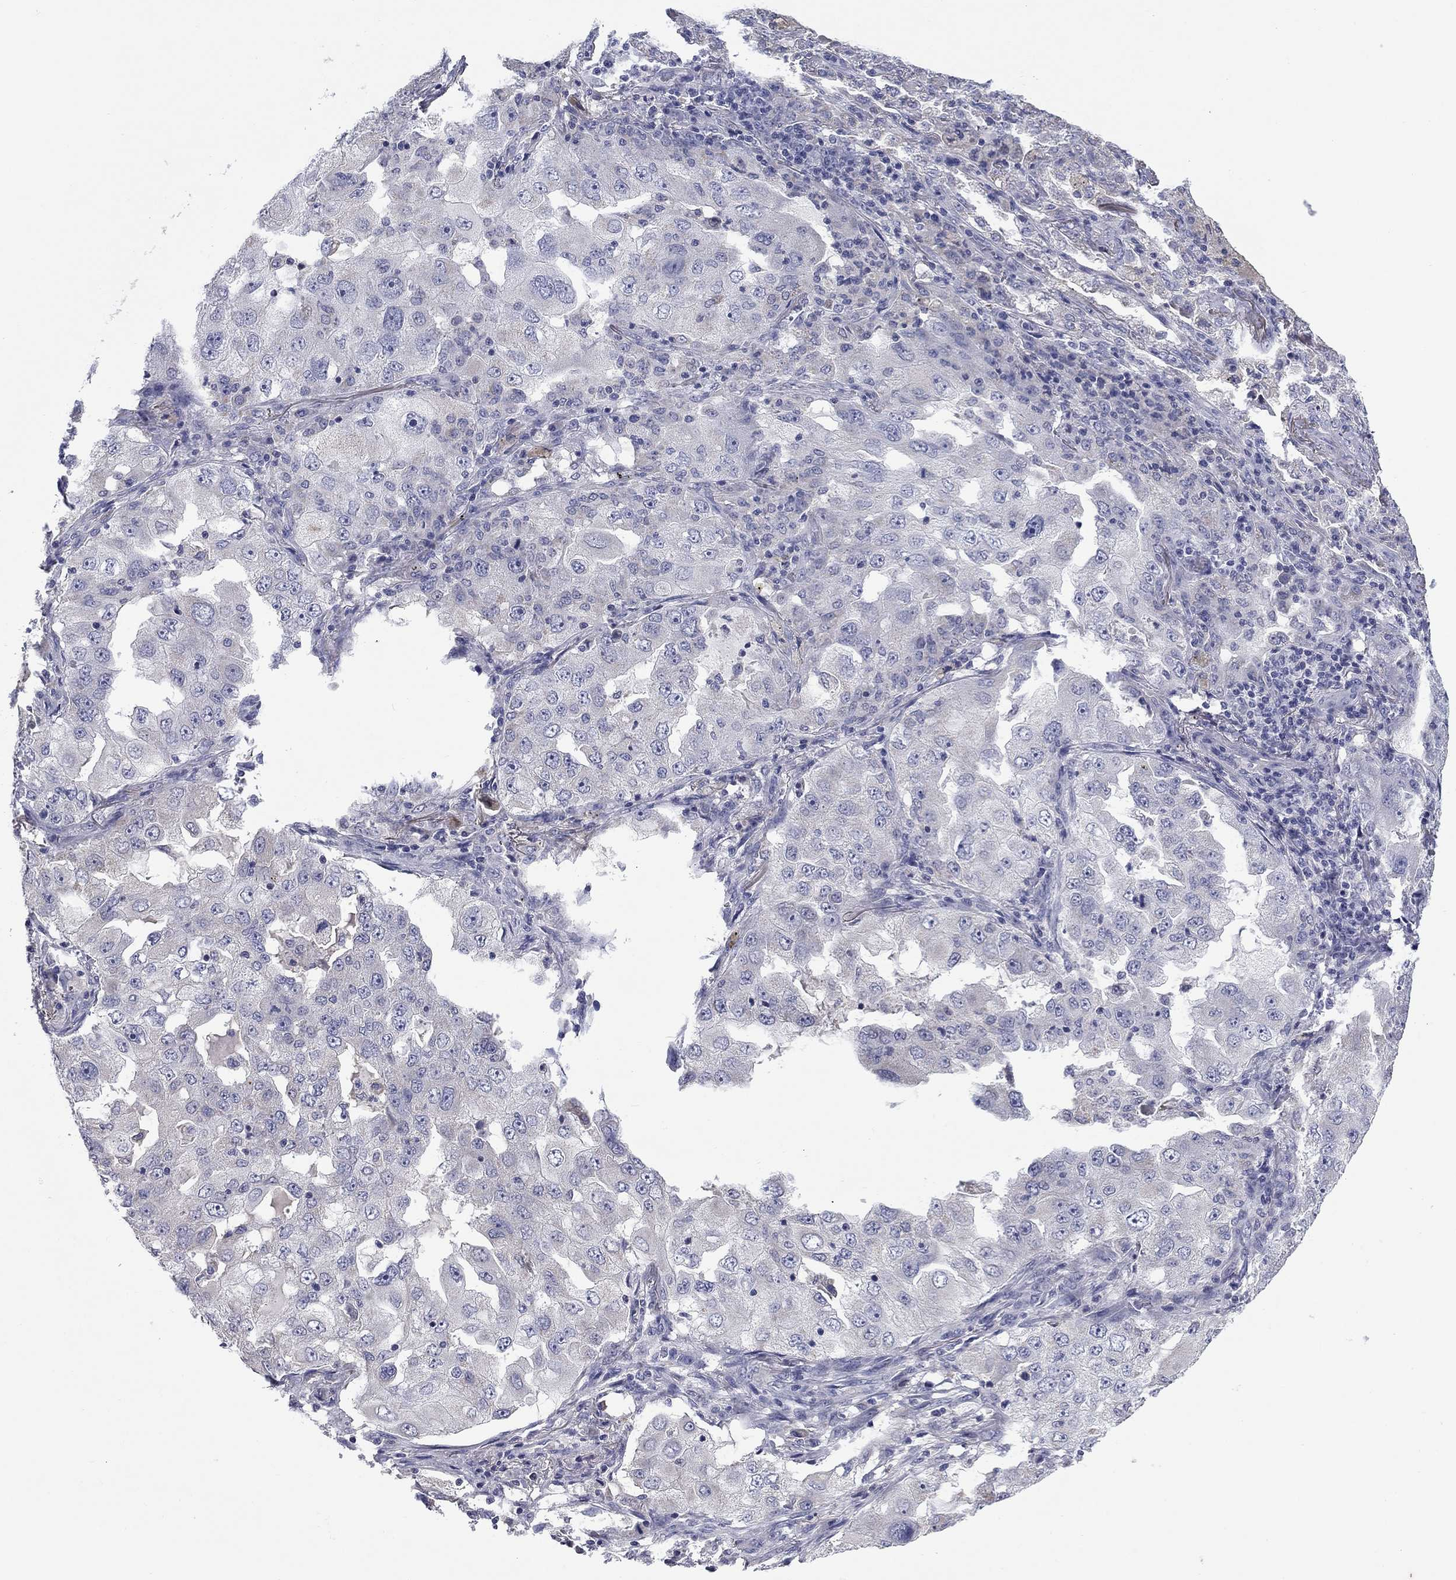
{"staining": {"intensity": "negative", "quantity": "none", "location": "none"}, "tissue": "lung cancer", "cell_type": "Tumor cells", "image_type": "cancer", "snomed": [{"axis": "morphology", "description": "Adenocarcinoma, NOS"}, {"axis": "topography", "description": "Lung"}], "caption": "This is an IHC image of lung cancer. There is no staining in tumor cells.", "gene": "FRK", "patient": {"sex": "female", "age": 61}}